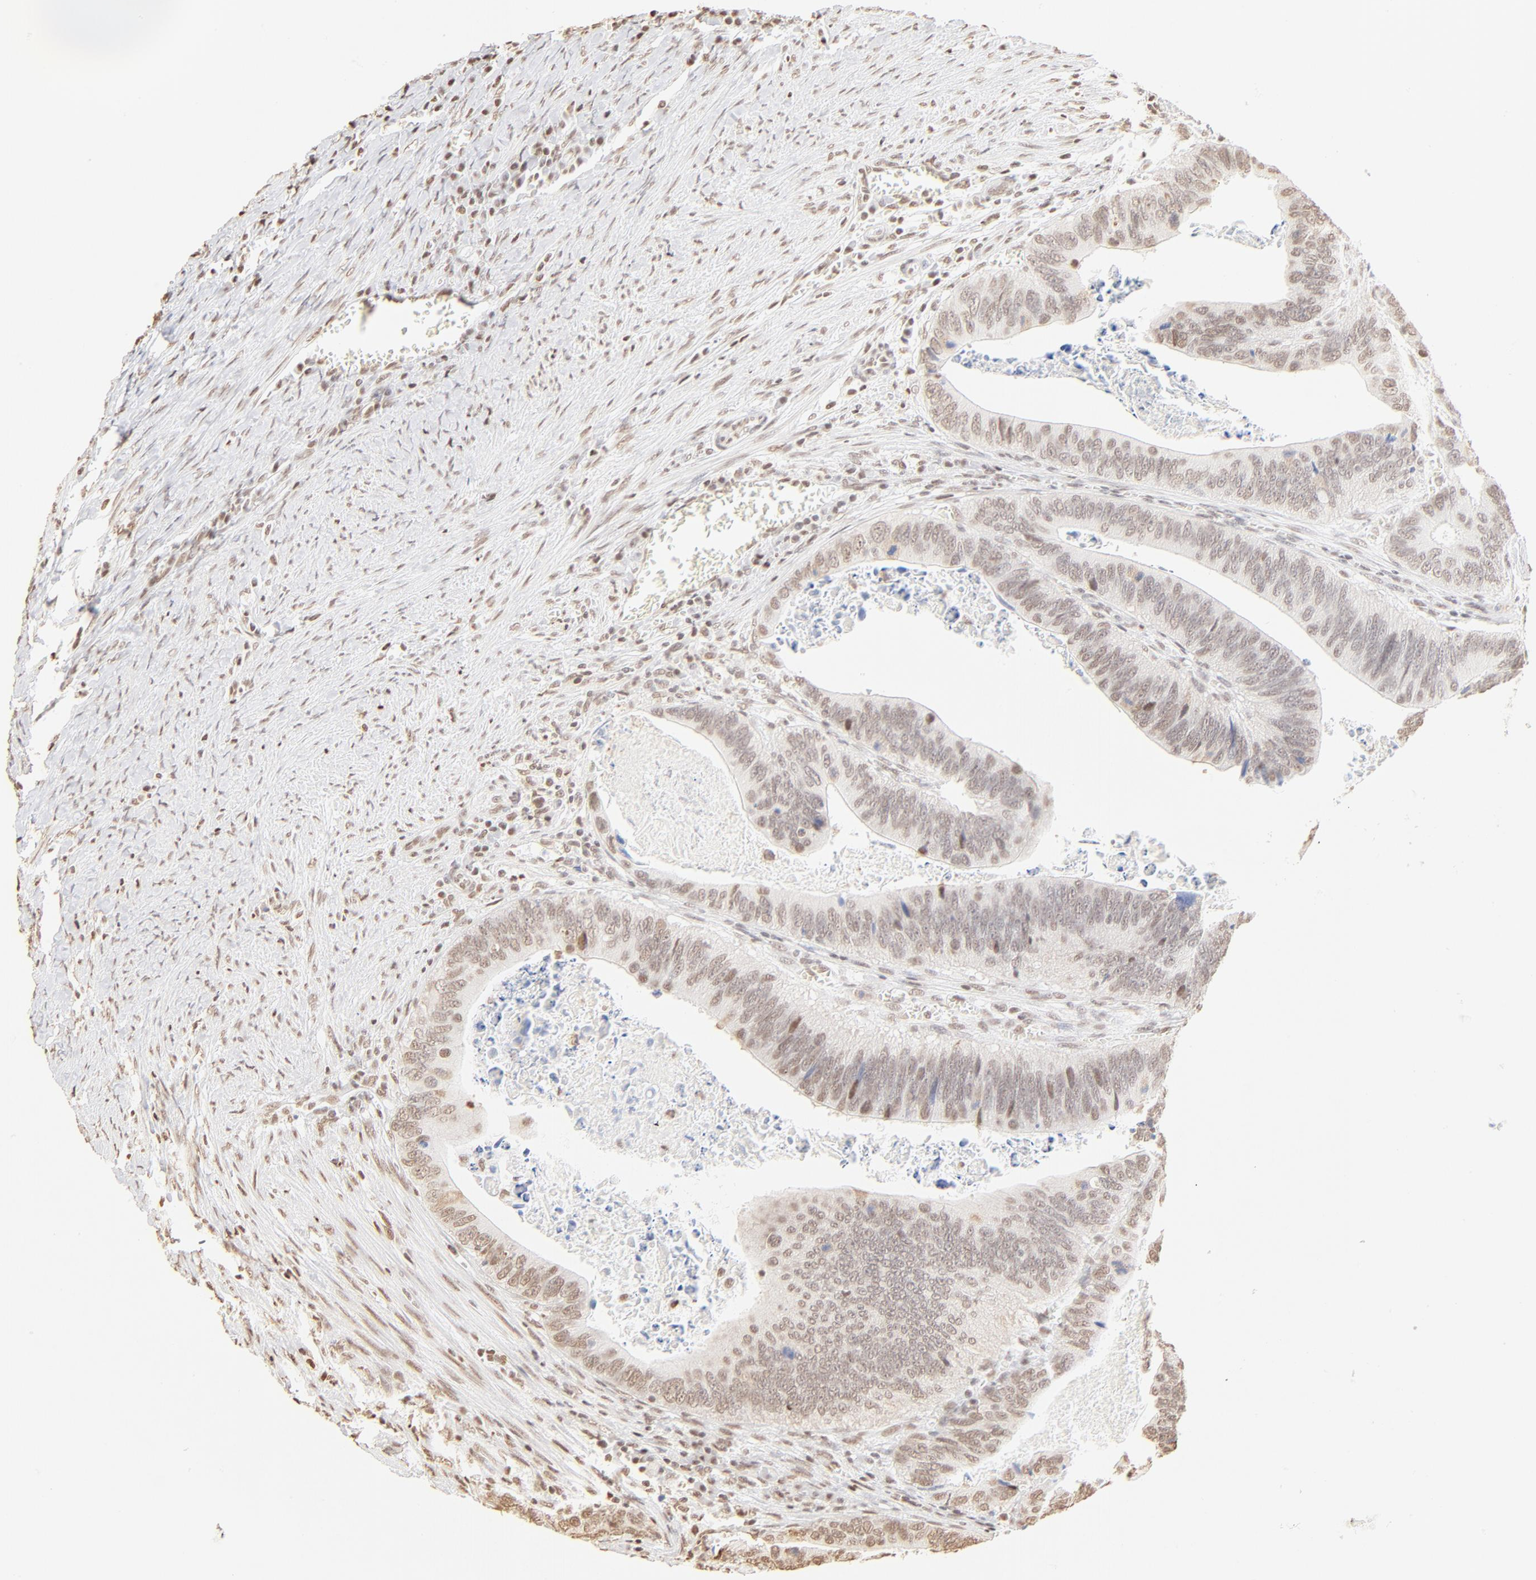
{"staining": {"intensity": "weak", "quantity": "25%-75%", "location": "cytoplasmic/membranous,nuclear"}, "tissue": "colorectal cancer", "cell_type": "Tumor cells", "image_type": "cancer", "snomed": [{"axis": "morphology", "description": "Adenocarcinoma, NOS"}, {"axis": "topography", "description": "Colon"}], "caption": "High-magnification brightfield microscopy of colorectal cancer stained with DAB (3,3'-diaminobenzidine) (brown) and counterstained with hematoxylin (blue). tumor cells exhibit weak cytoplasmic/membranous and nuclear expression is identified in approximately25%-75% of cells.", "gene": "ZNF540", "patient": {"sex": "male", "age": 72}}